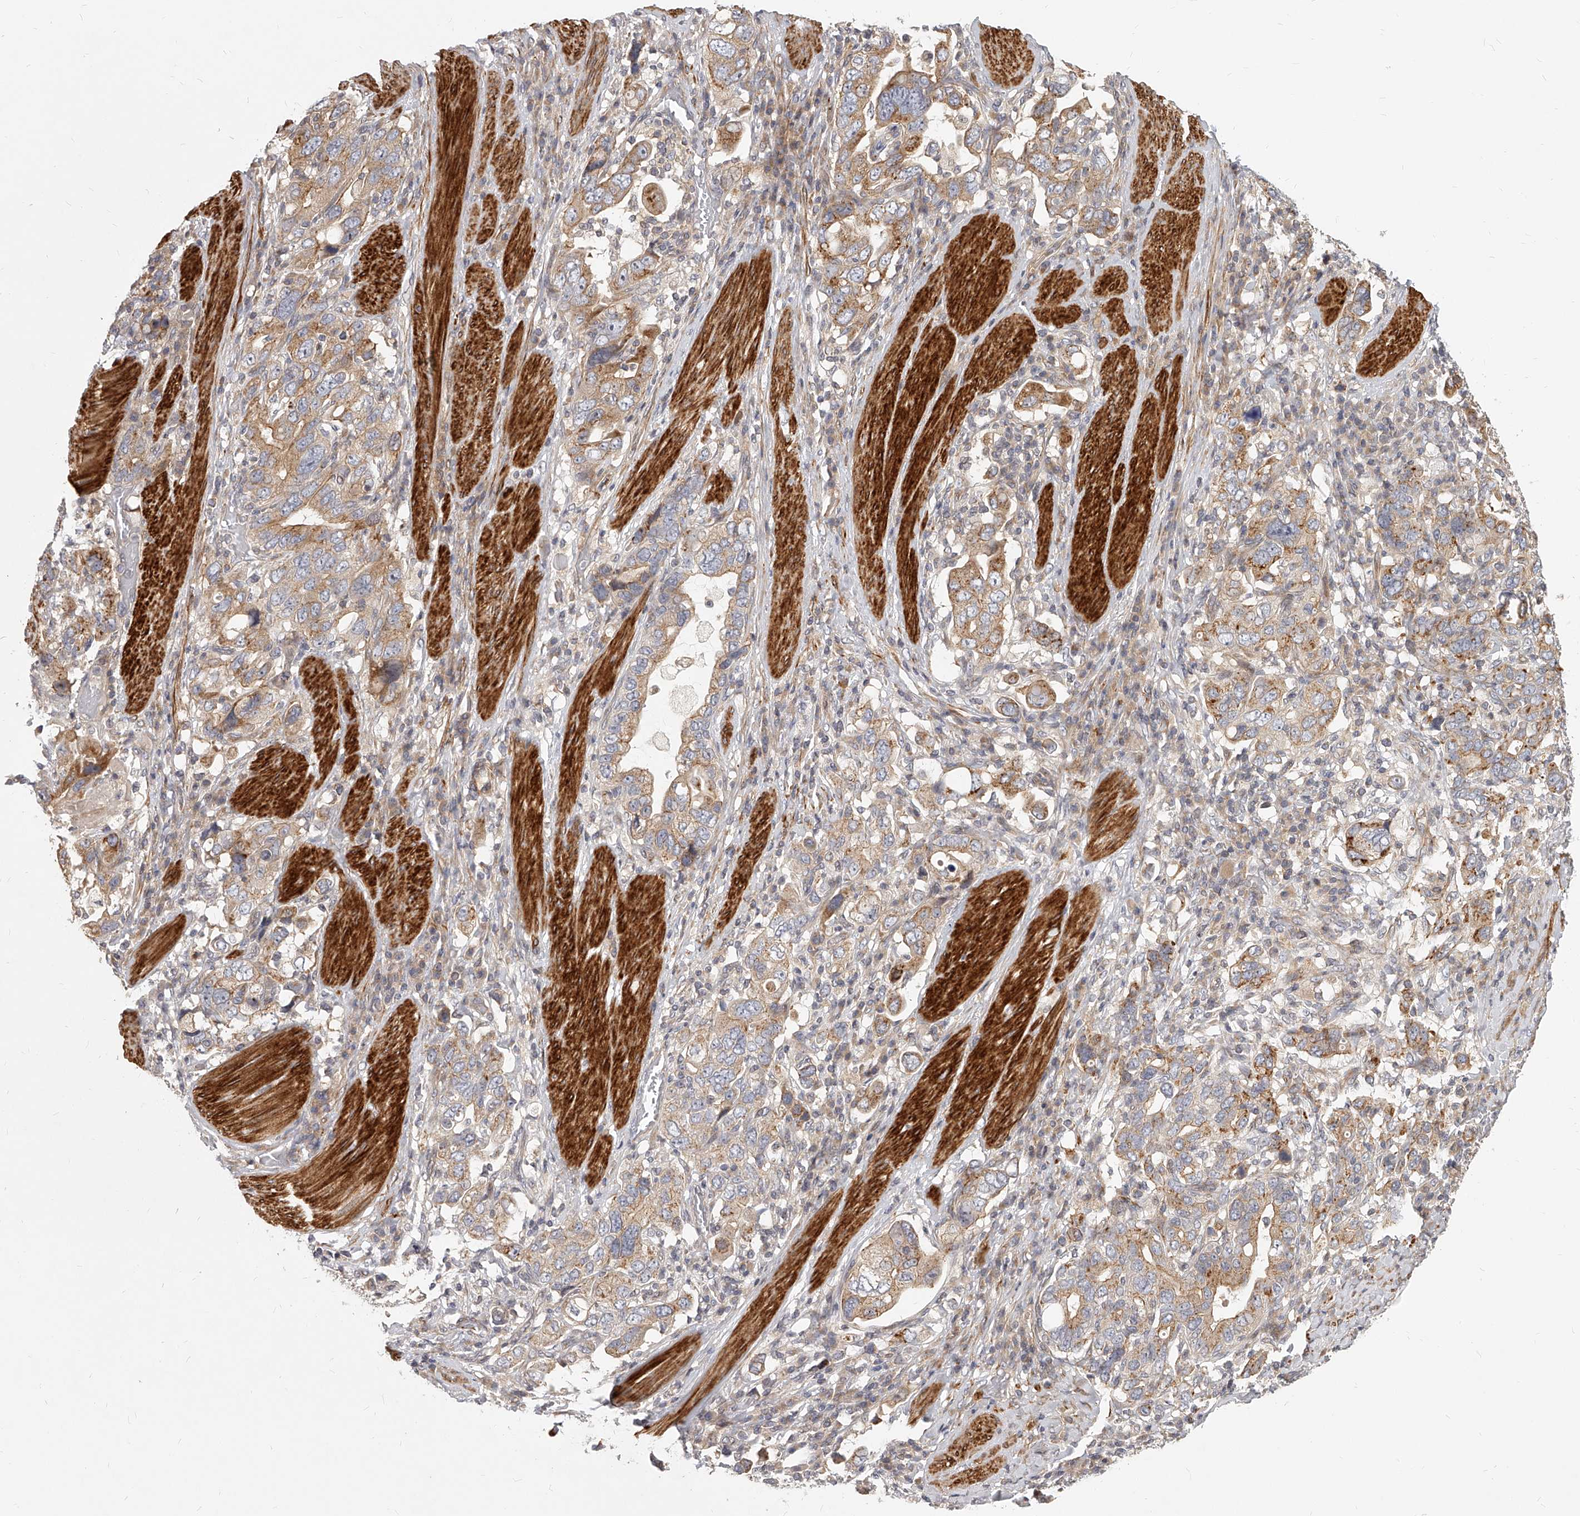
{"staining": {"intensity": "moderate", "quantity": ">75%", "location": "cytoplasmic/membranous"}, "tissue": "stomach cancer", "cell_type": "Tumor cells", "image_type": "cancer", "snomed": [{"axis": "morphology", "description": "Adenocarcinoma, NOS"}, {"axis": "topography", "description": "Stomach, upper"}], "caption": "Adenocarcinoma (stomach) was stained to show a protein in brown. There is medium levels of moderate cytoplasmic/membranous staining in approximately >75% of tumor cells.", "gene": "SLC37A1", "patient": {"sex": "male", "age": 62}}